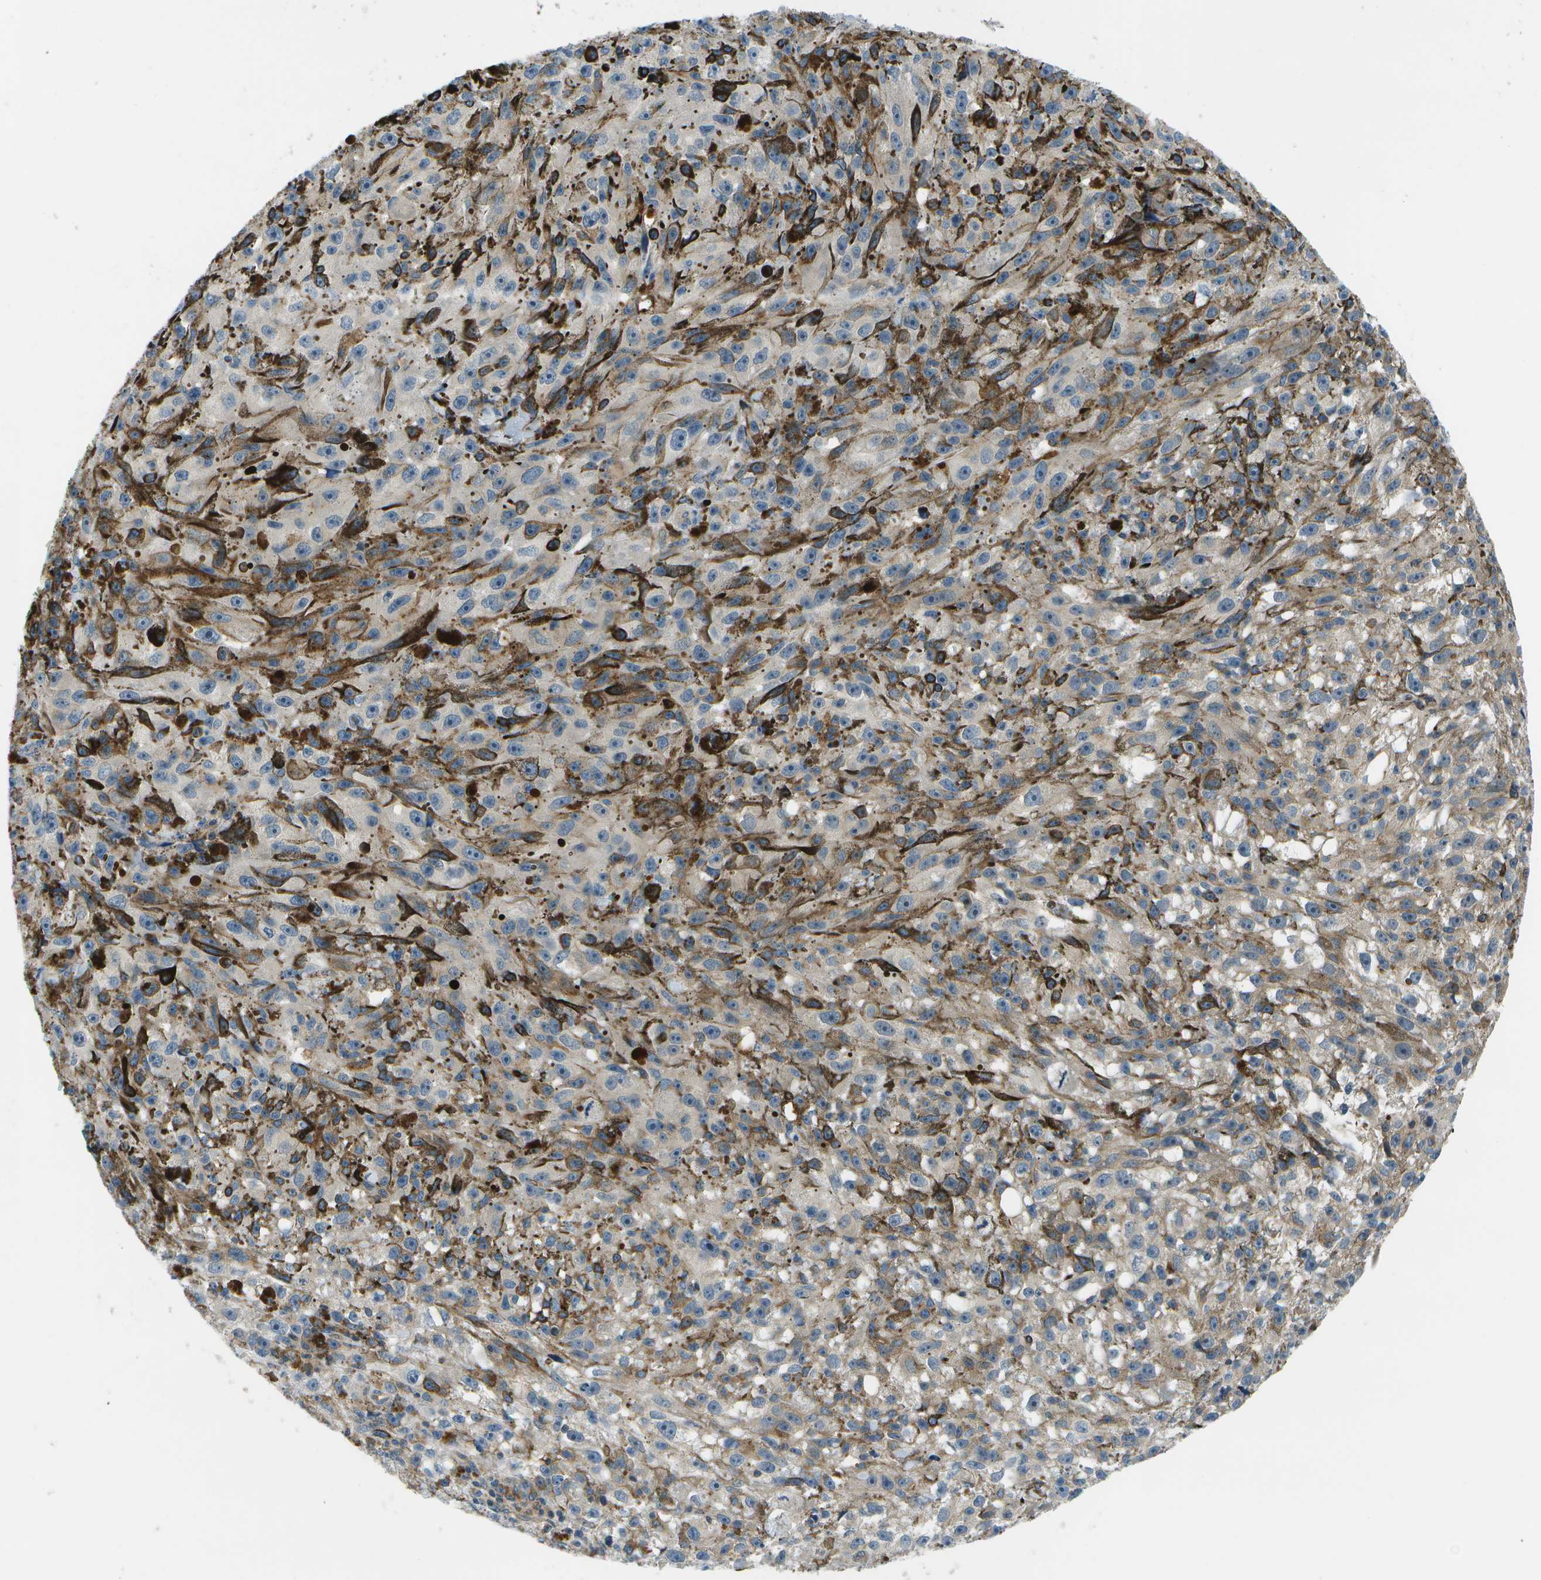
{"staining": {"intensity": "moderate", "quantity": "<25%", "location": "cytoplasmic/membranous"}, "tissue": "melanoma", "cell_type": "Tumor cells", "image_type": "cancer", "snomed": [{"axis": "morphology", "description": "Malignant melanoma, NOS"}, {"axis": "topography", "description": "Skin"}], "caption": "Melanoma stained with a brown dye demonstrates moderate cytoplasmic/membranous positive staining in about <25% of tumor cells.", "gene": "CTIF", "patient": {"sex": "female", "age": 104}}